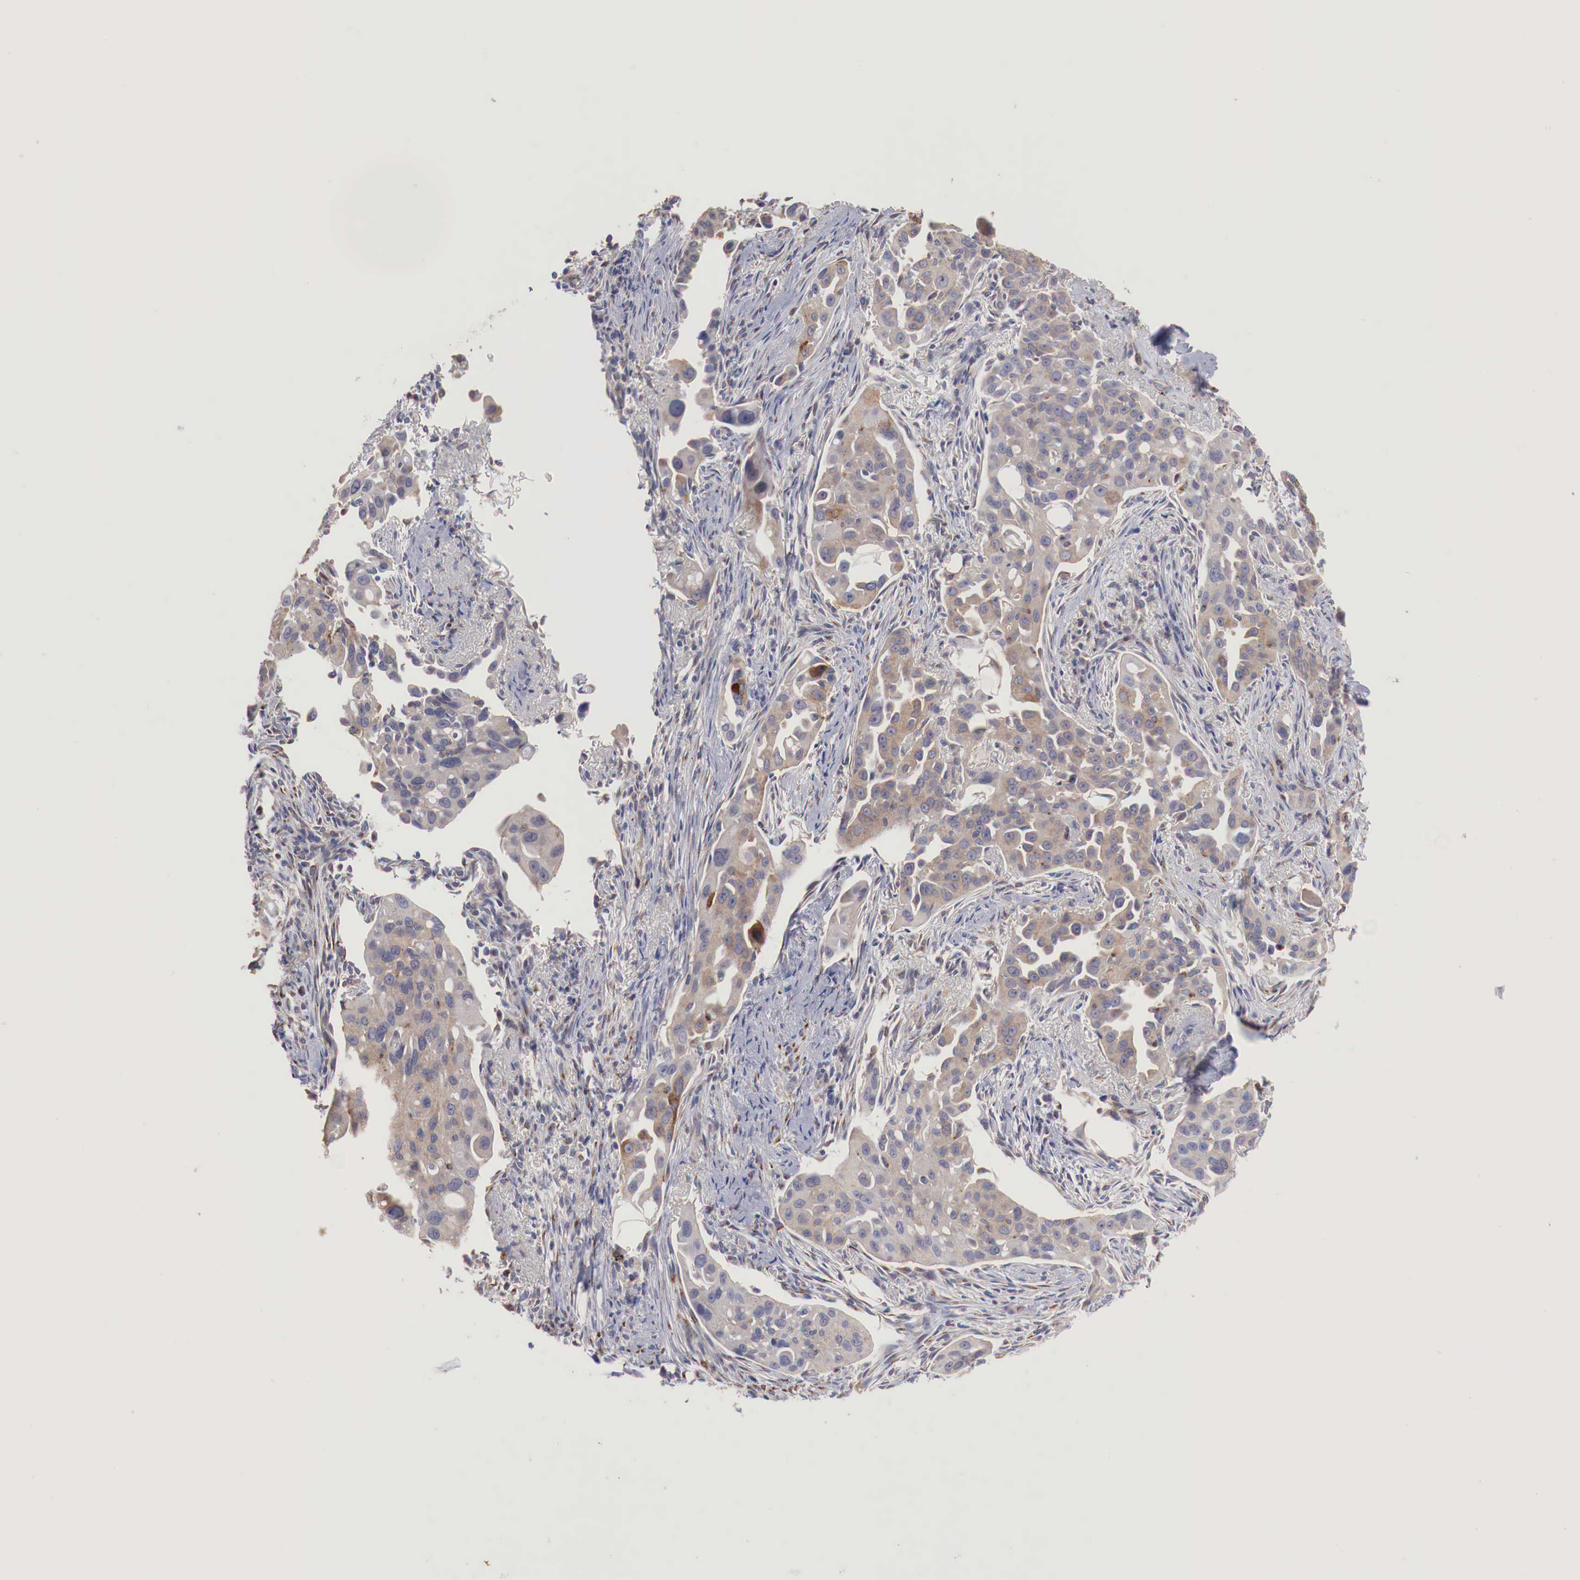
{"staining": {"intensity": "moderate", "quantity": ">75%", "location": "cytoplasmic/membranous"}, "tissue": "lung cancer", "cell_type": "Tumor cells", "image_type": "cancer", "snomed": [{"axis": "morphology", "description": "Adenocarcinoma, NOS"}, {"axis": "topography", "description": "Lung"}], "caption": "Lung cancer was stained to show a protein in brown. There is medium levels of moderate cytoplasmic/membranous expression in about >75% of tumor cells.", "gene": "SYAP1", "patient": {"sex": "male", "age": 68}}